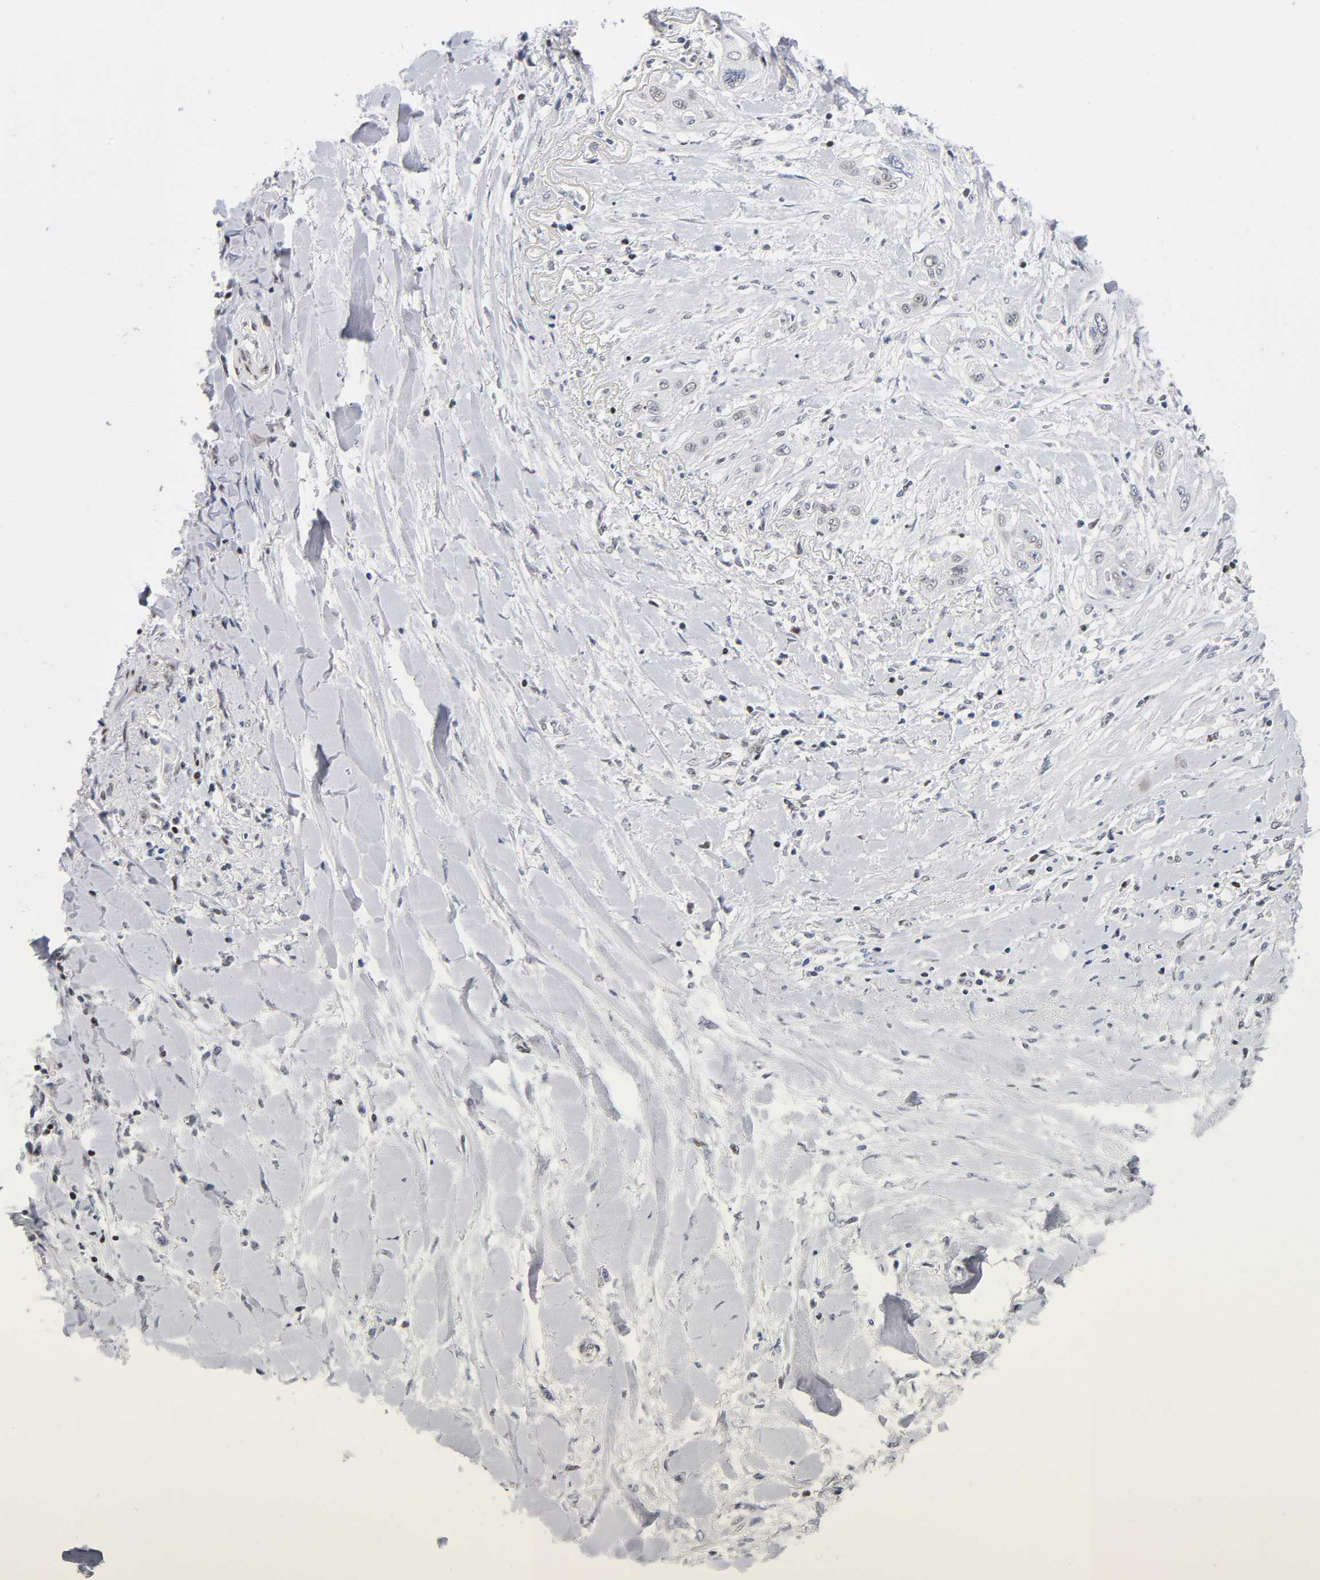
{"staining": {"intensity": "negative", "quantity": "none", "location": "none"}, "tissue": "lung cancer", "cell_type": "Tumor cells", "image_type": "cancer", "snomed": [{"axis": "morphology", "description": "Squamous cell carcinoma, NOS"}, {"axis": "topography", "description": "Lung"}], "caption": "Lung squamous cell carcinoma was stained to show a protein in brown. There is no significant staining in tumor cells.", "gene": "SP3", "patient": {"sex": "female", "age": 47}}